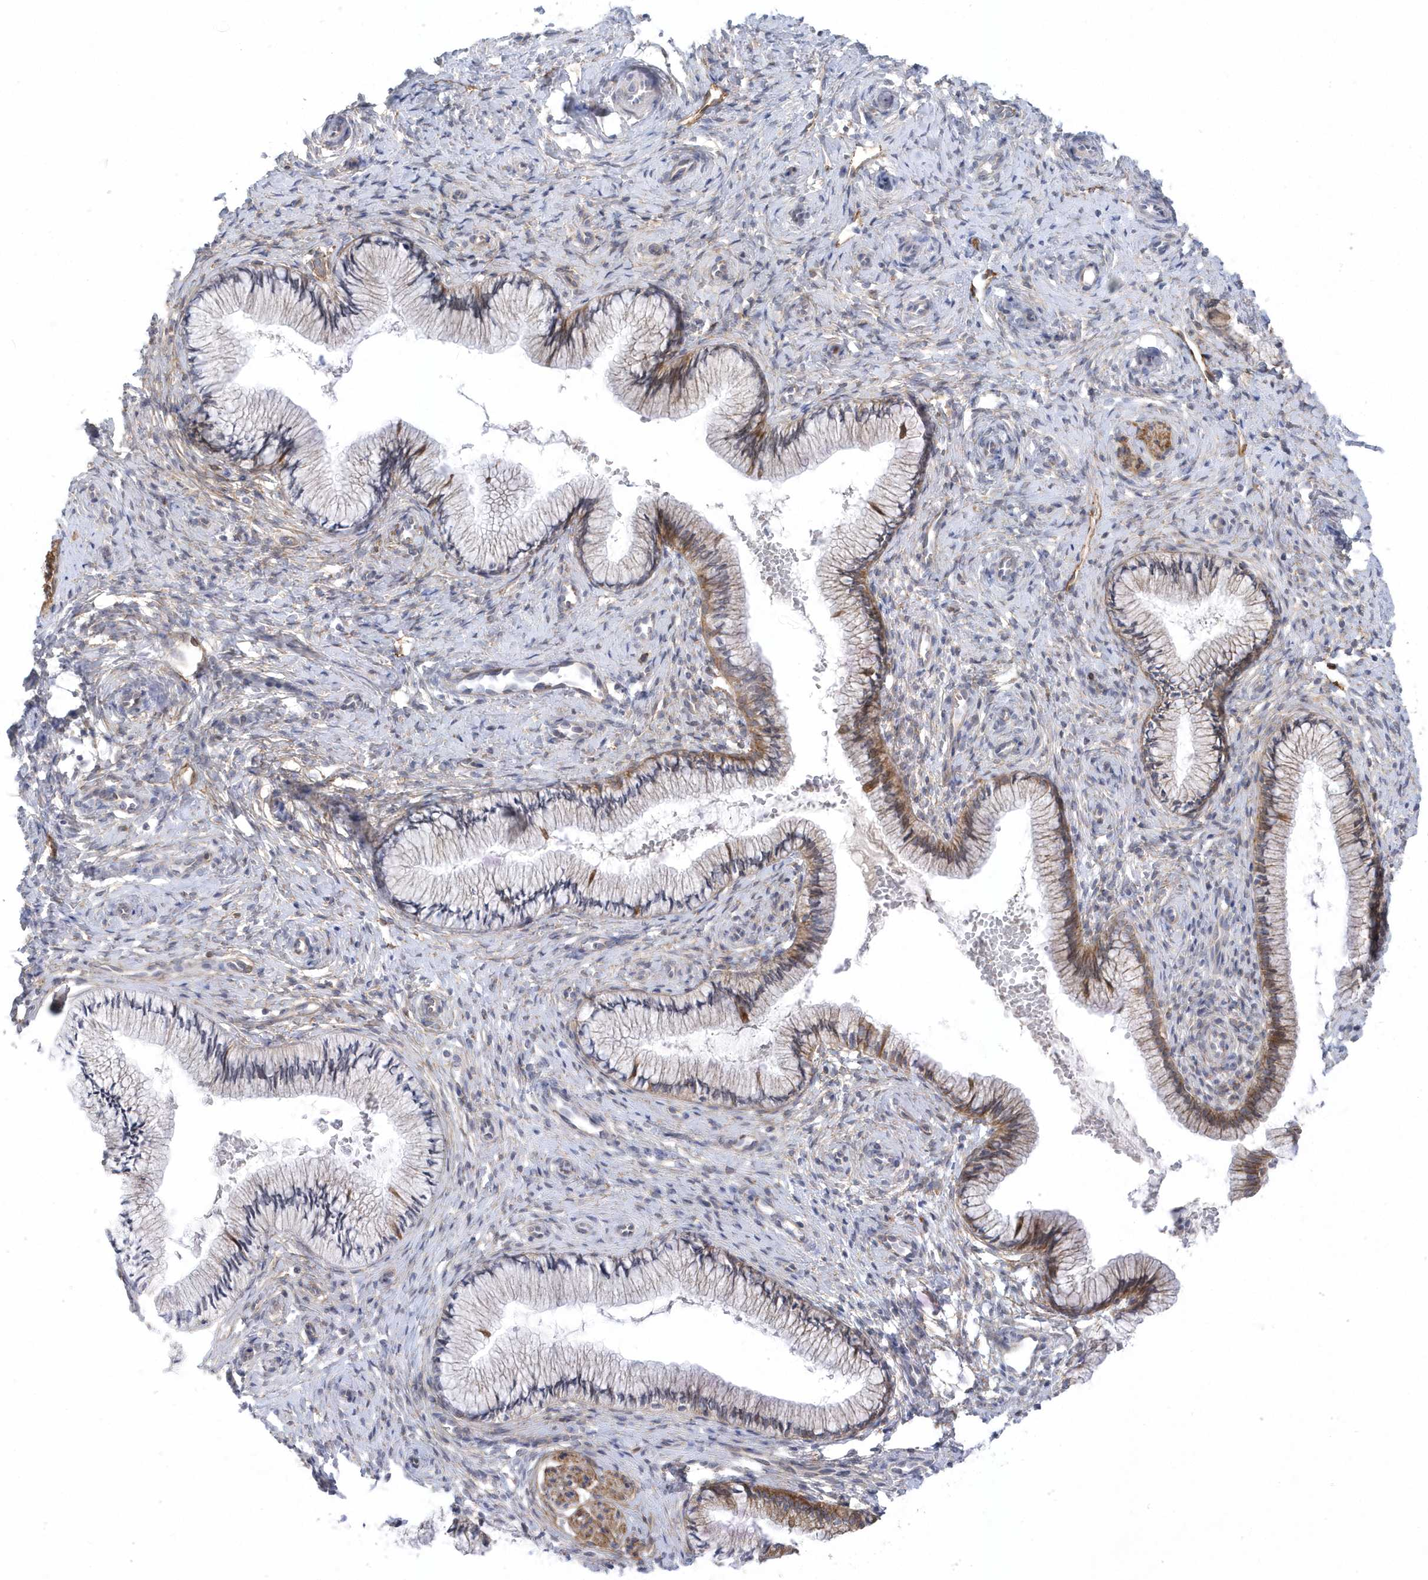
{"staining": {"intensity": "moderate", "quantity": "<25%", "location": "cytoplasmic/membranous"}, "tissue": "cervix", "cell_type": "Glandular cells", "image_type": "normal", "snomed": [{"axis": "morphology", "description": "Normal tissue, NOS"}, {"axis": "topography", "description": "Cervix"}], "caption": "A low amount of moderate cytoplasmic/membranous staining is identified in about <25% of glandular cells in unremarkable cervix. (Brightfield microscopy of DAB IHC at high magnification).", "gene": "ANAPC1", "patient": {"sex": "female", "age": 27}}